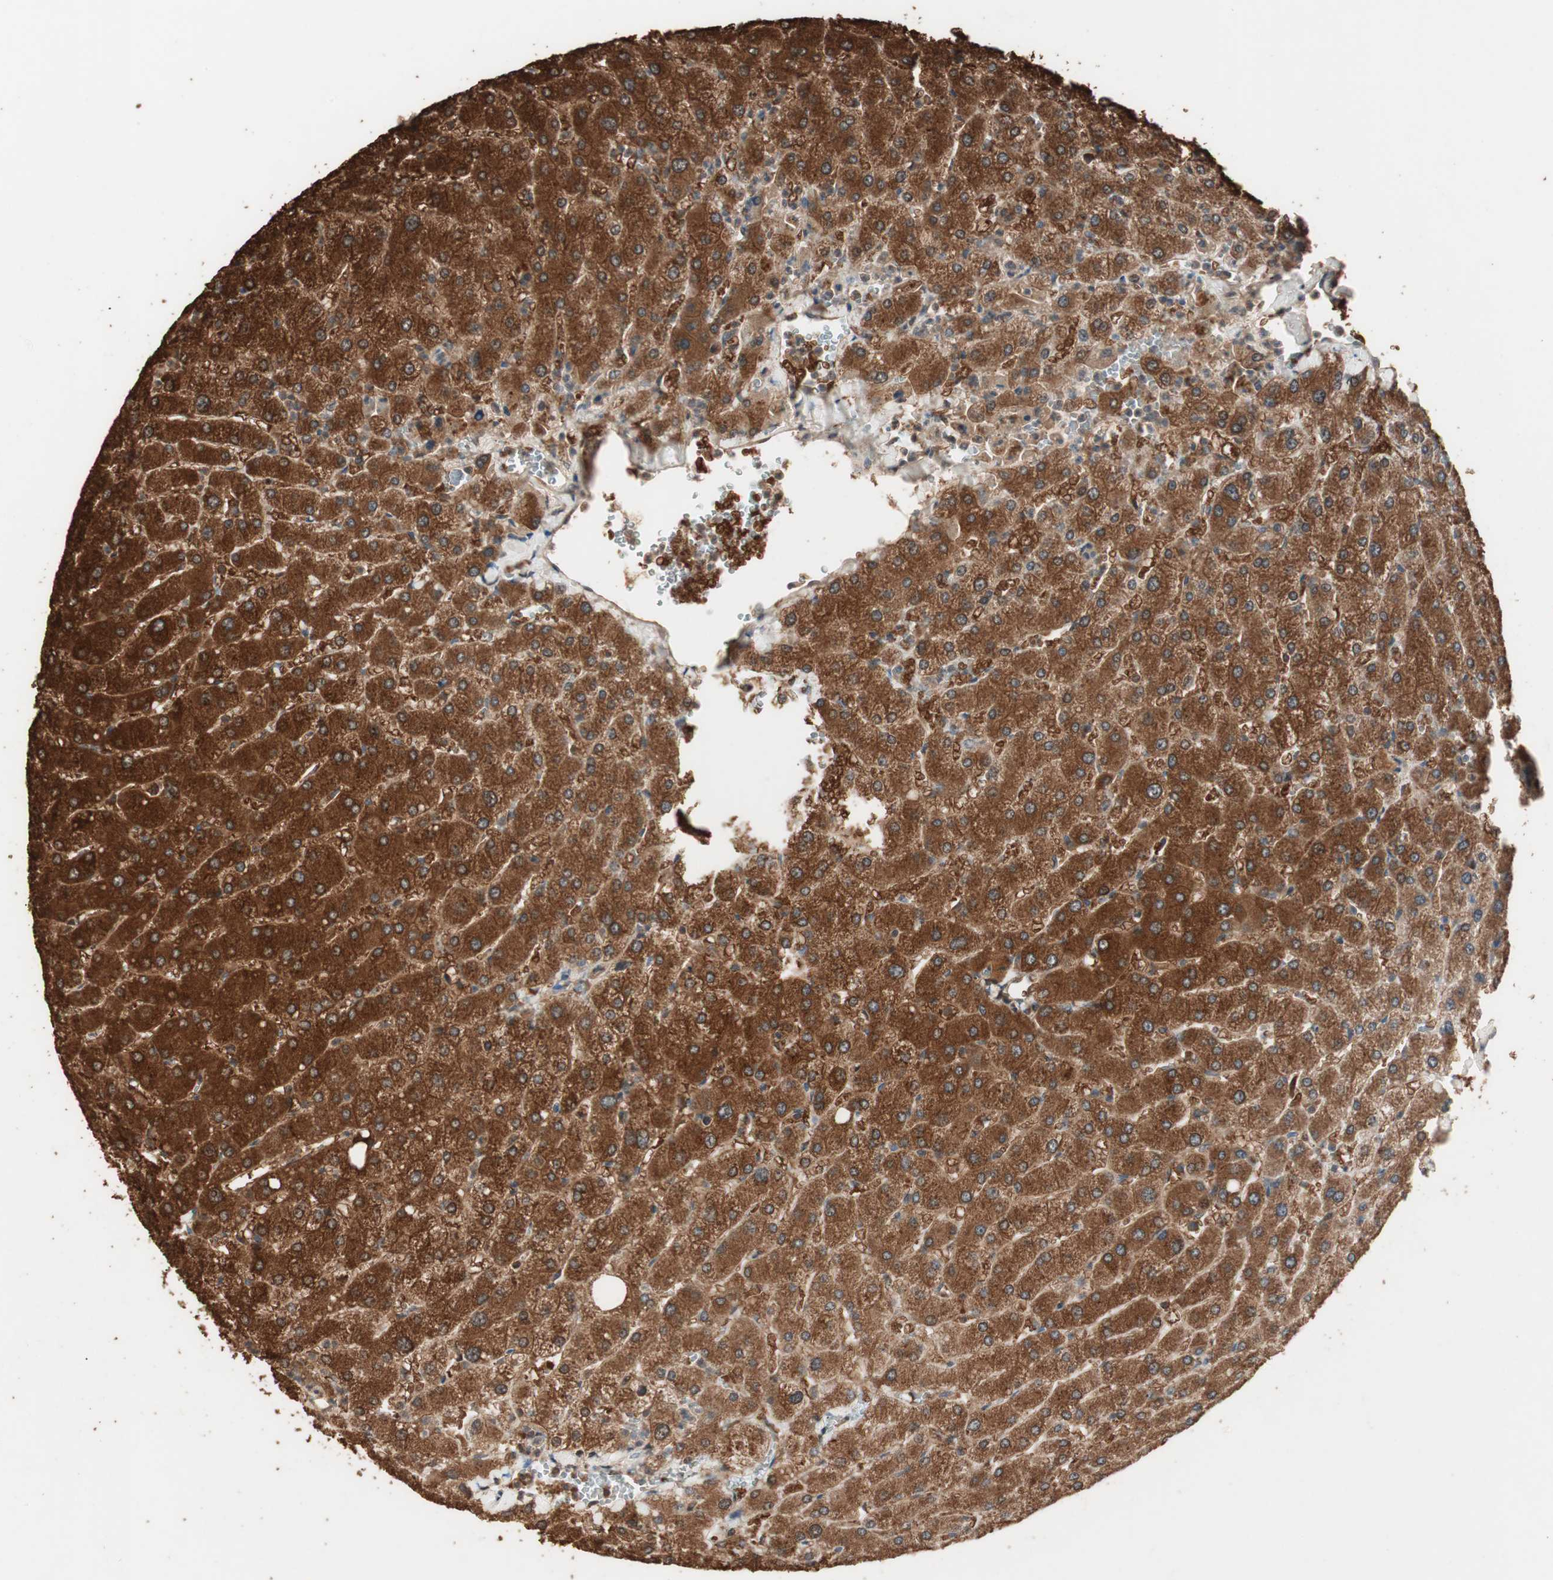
{"staining": {"intensity": "moderate", "quantity": ">75%", "location": "cytoplasmic/membranous"}, "tissue": "liver", "cell_type": "Cholangiocytes", "image_type": "normal", "snomed": [{"axis": "morphology", "description": "Normal tissue, NOS"}, {"axis": "topography", "description": "Liver"}], "caption": "This is a photomicrograph of IHC staining of normal liver, which shows moderate staining in the cytoplasmic/membranous of cholangiocytes.", "gene": "USP20", "patient": {"sex": "male", "age": 55}}